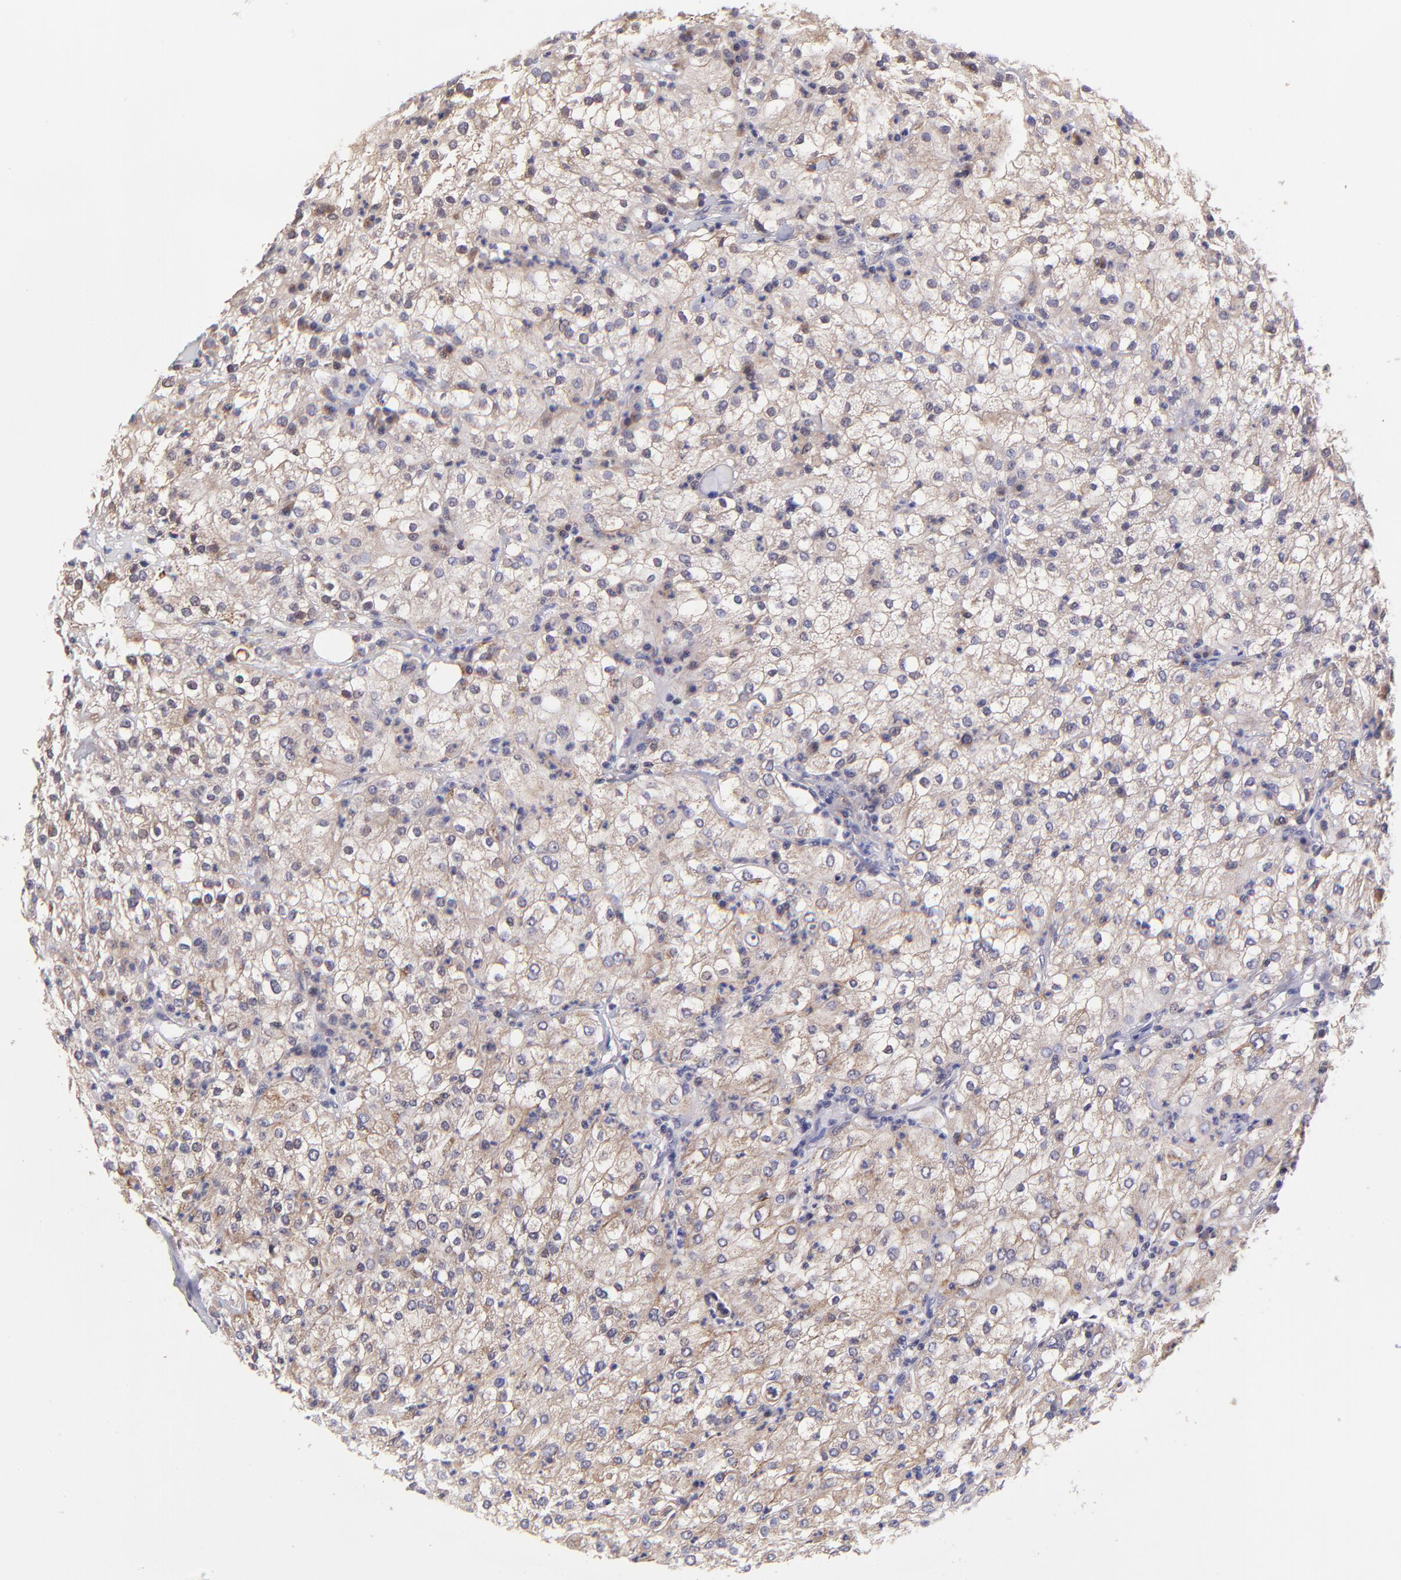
{"staining": {"intensity": "moderate", "quantity": ">75%", "location": "cytoplasmic/membranous"}, "tissue": "renal cancer", "cell_type": "Tumor cells", "image_type": "cancer", "snomed": [{"axis": "morphology", "description": "Adenocarcinoma, NOS"}, {"axis": "topography", "description": "Kidney"}], "caption": "Immunohistochemistry (IHC) of human adenocarcinoma (renal) displays medium levels of moderate cytoplasmic/membranous expression in about >75% of tumor cells.", "gene": "NSF", "patient": {"sex": "male", "age": 59}}